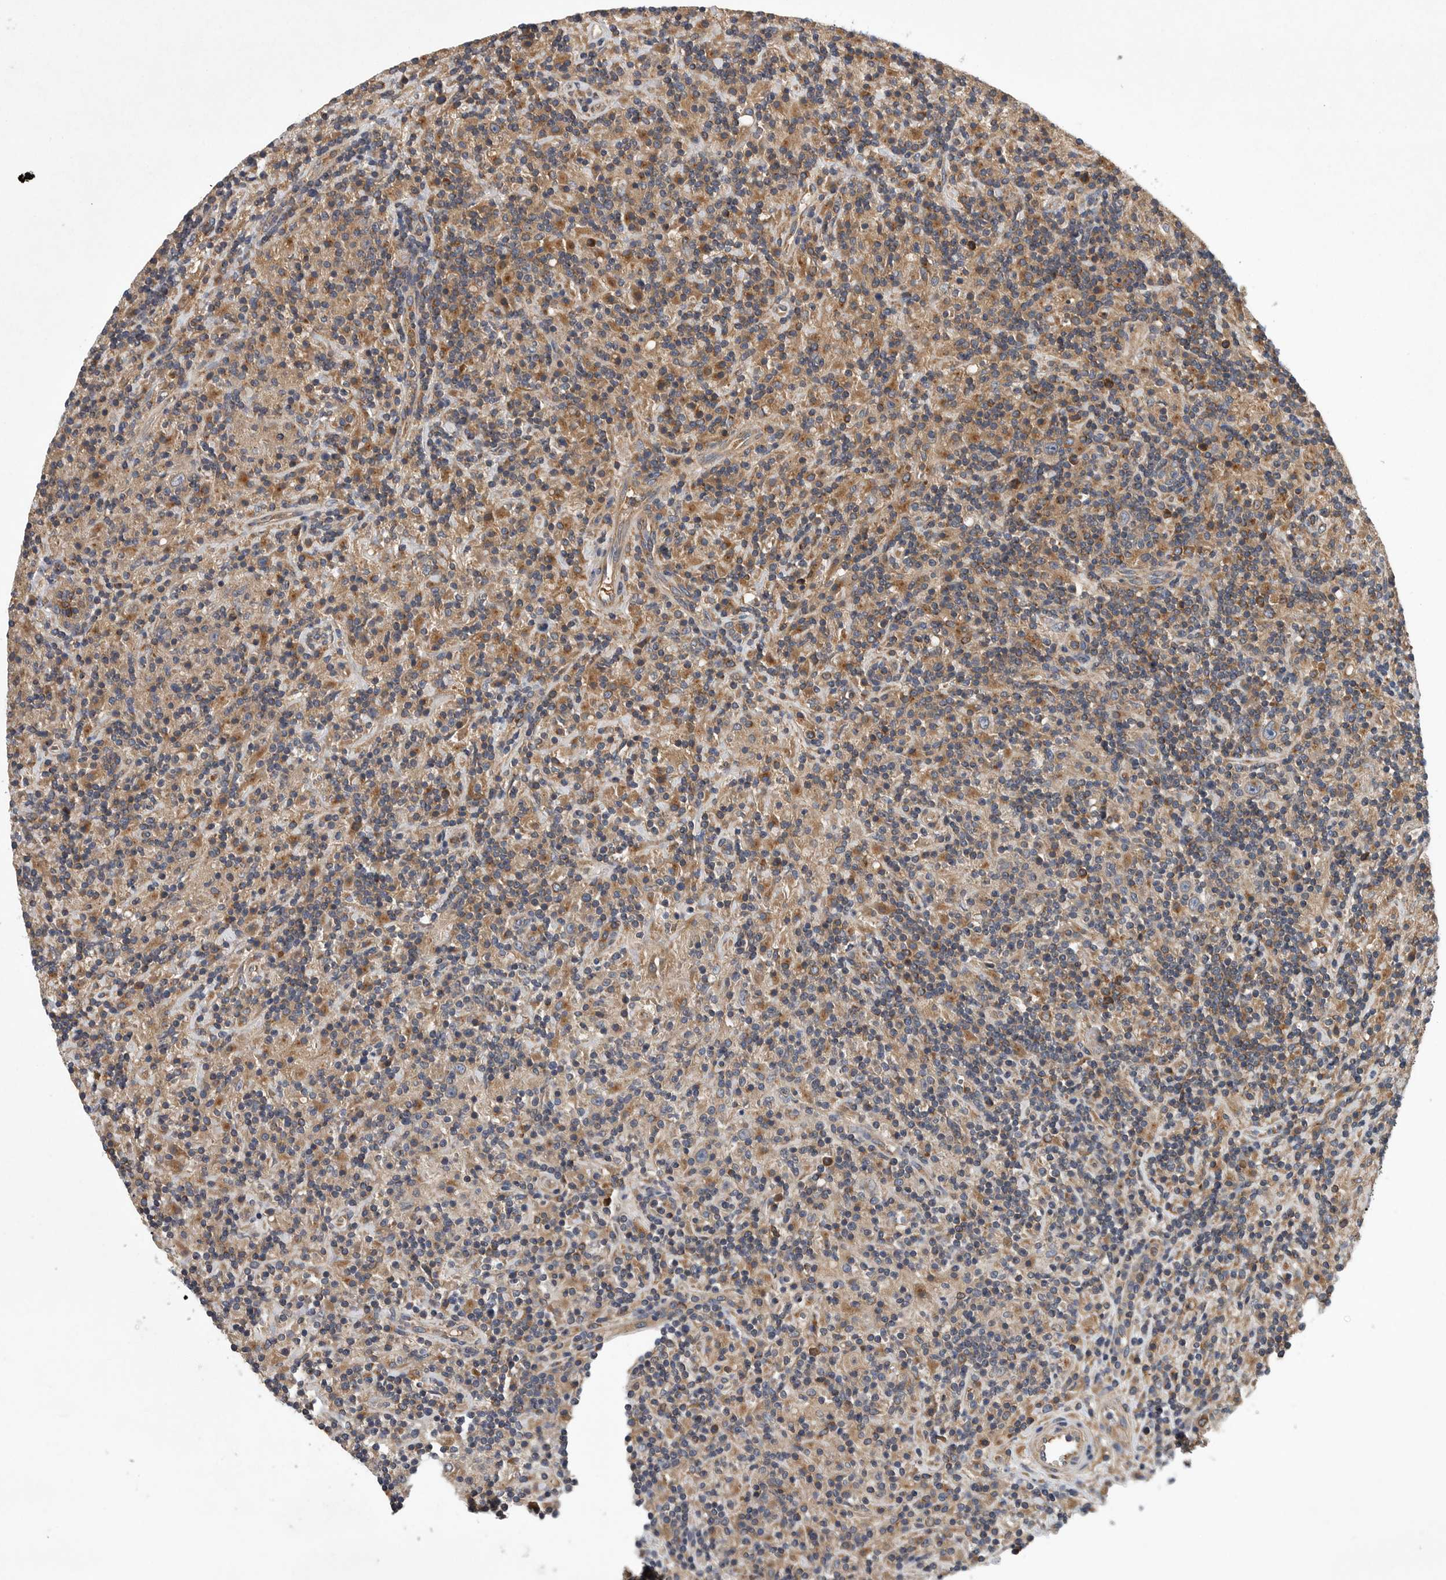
{"staining": {"intensity": "weak", "quantity": "<25%", "location": "cytoplasmic/membranous"}, "tissue": "lymphoma", "cell_type": "Tumor cells", "image_type": "cancer", "snomed": [{"axis": "morphology", "description": "Hodgkin's disease, NOS"}, {"axis": "topography", "description": "Lymph node"}], "caption": "The image reveals no significant positivity in tumor cells of lymphoma.", "gene": "OXR1", "patient": {"sex": "male", "age": 70}}